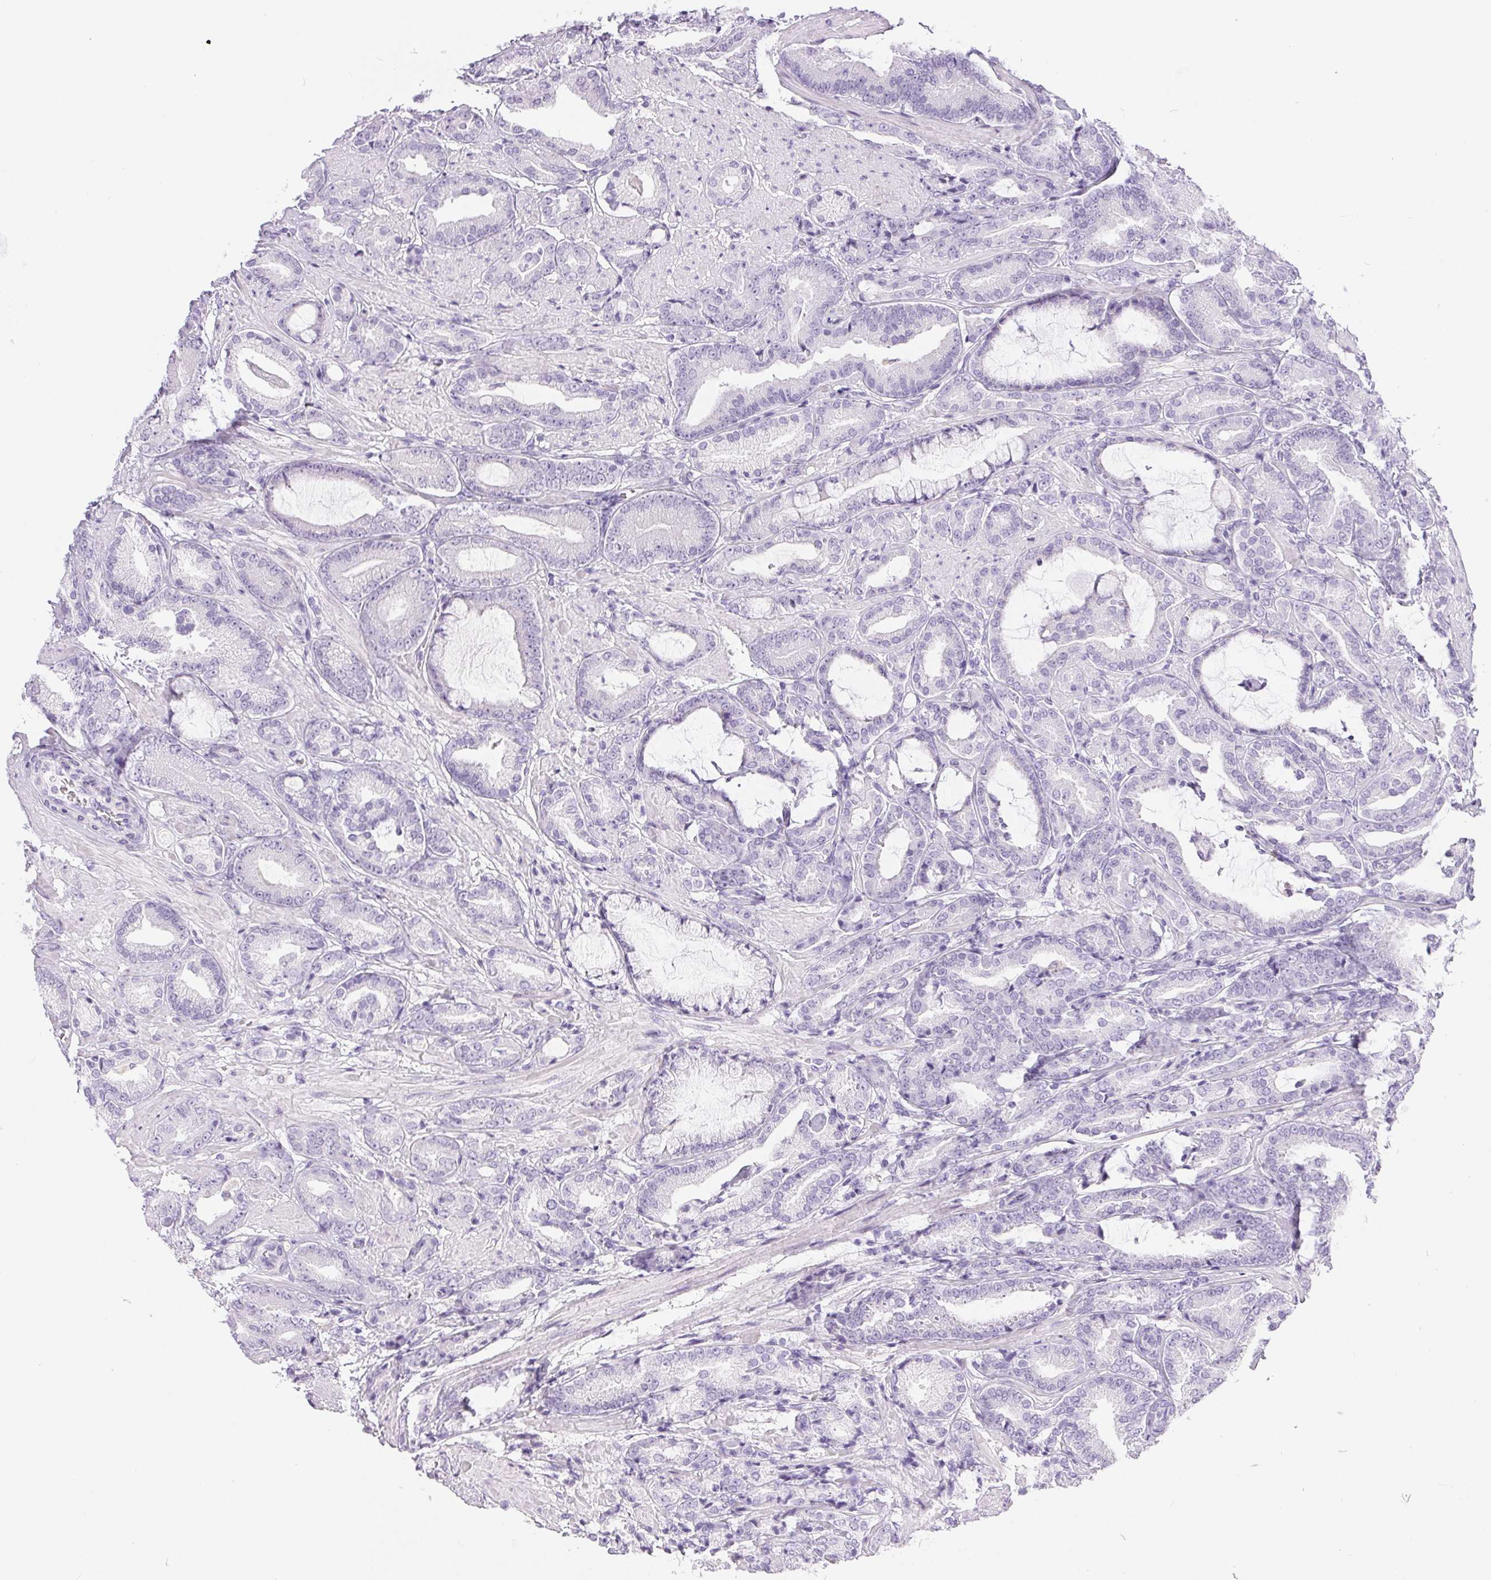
{"staining": {"intensity": "negative", "quantity": "none", "location": "none"}, "tissue": "prostate cancer", "cell_type": "Tumor cells", "image_type": "cancer", "snomed": [{"axis": "morphology", "description": "Adenocarcinoma, High grade"}, {"axis": "topography", "description": "Prostate"}], "caption": "Tumor cells show no significant expression in prostate adenocarcinoma (high-grade).", "gene": "XDH", "patient": {"sex": "male", "age": 56}}